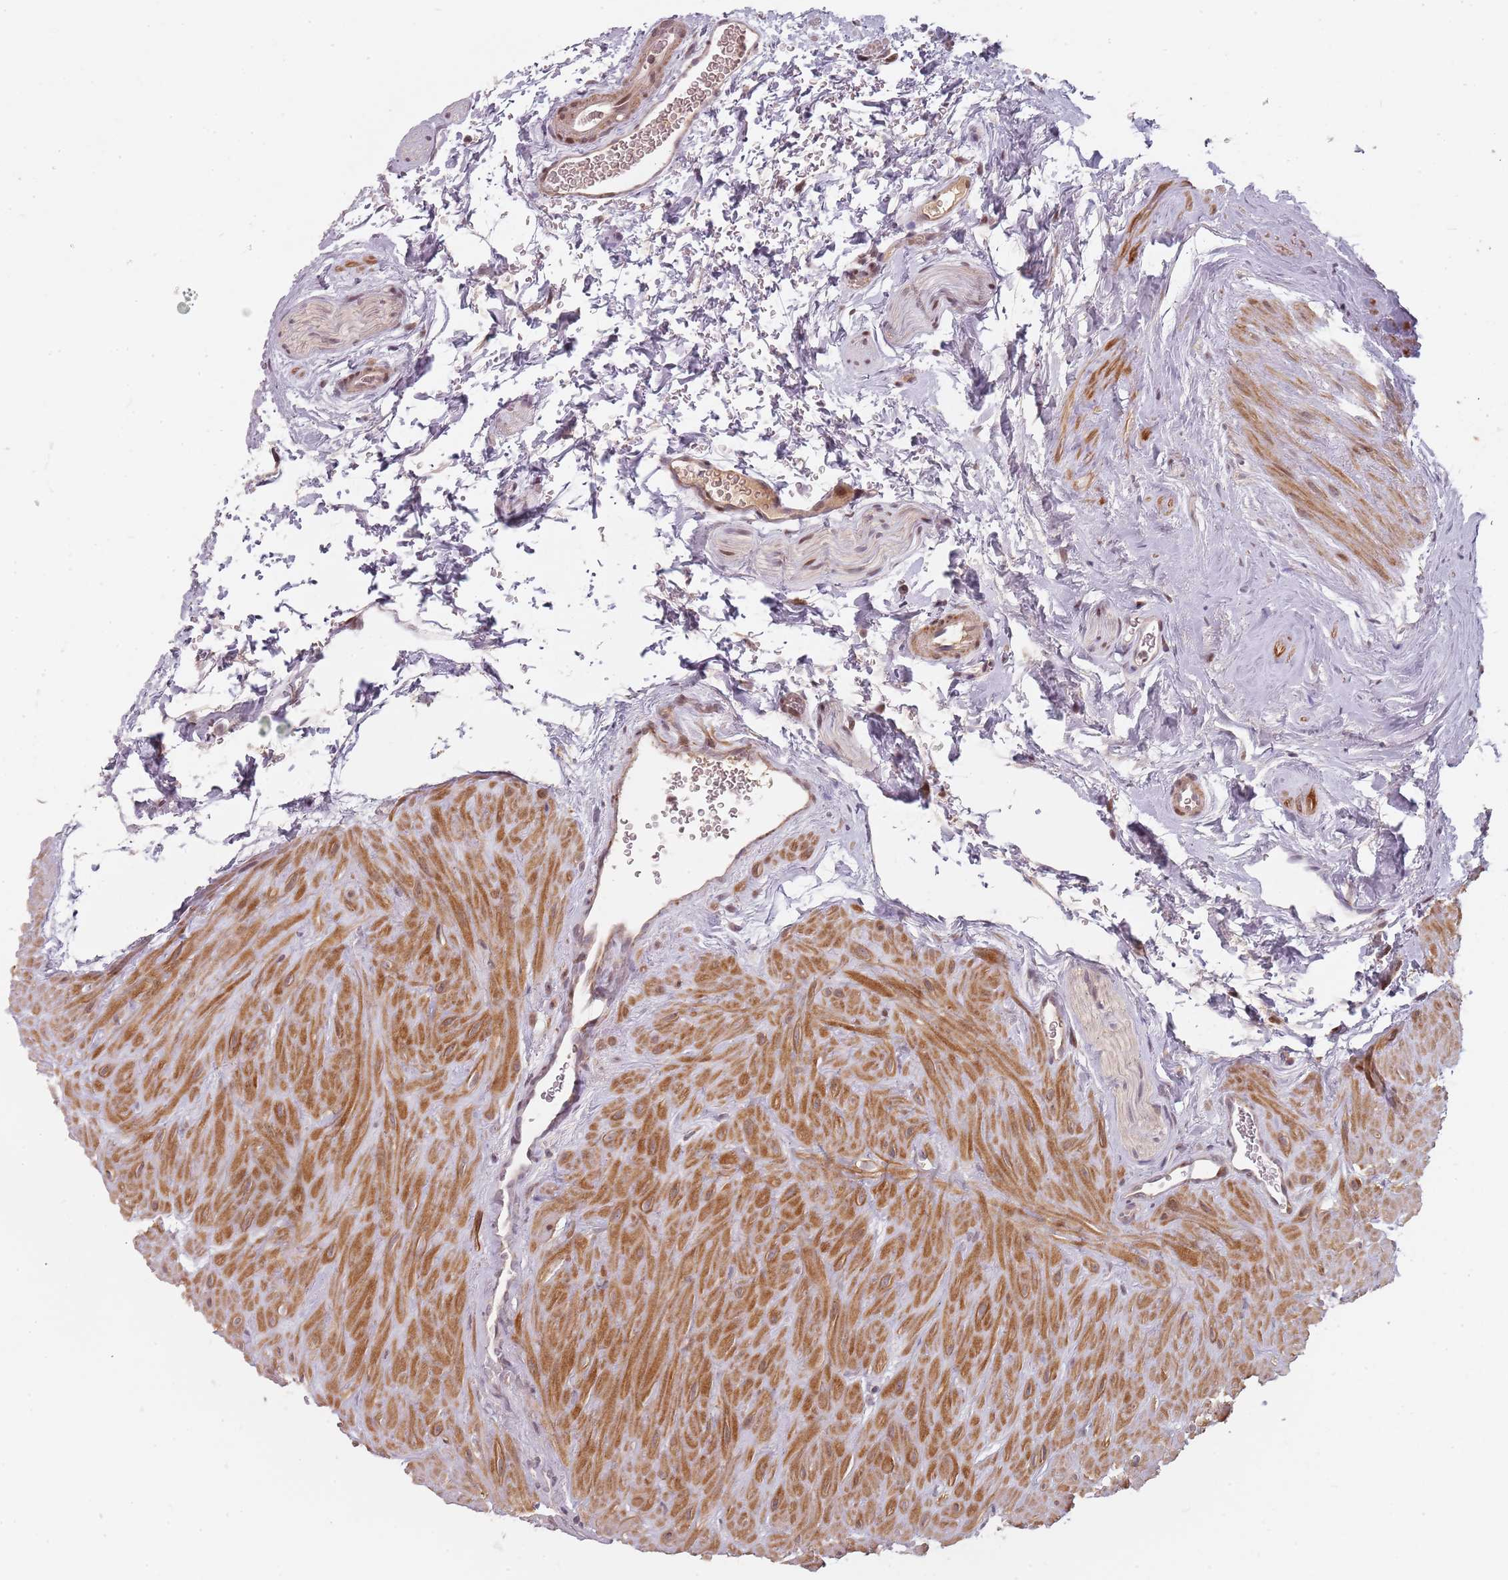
{"staining": {"intensity": "moderate", "quantity": ">75%", "location": "cytoplasmic/membranous"}, "tissue": "seminal vesicle", "cell_type": "Glandular cells", "image_type": "normal", "snomed": [{"axis": "morphology", "description": "Normal tissue, NOS"}, {"axis": "topography", "description": "Prostate"}, {"axis": "topography", "description": "Seminal veicle"}], "caption": "Glandular cells reveal moderate cytoplasmic/membranous expression in approximately >75% of cells in unremarkable seminal vesicle.", "gene": "RPS6KA2", "patient": {"sex": "male", "age": 59}}